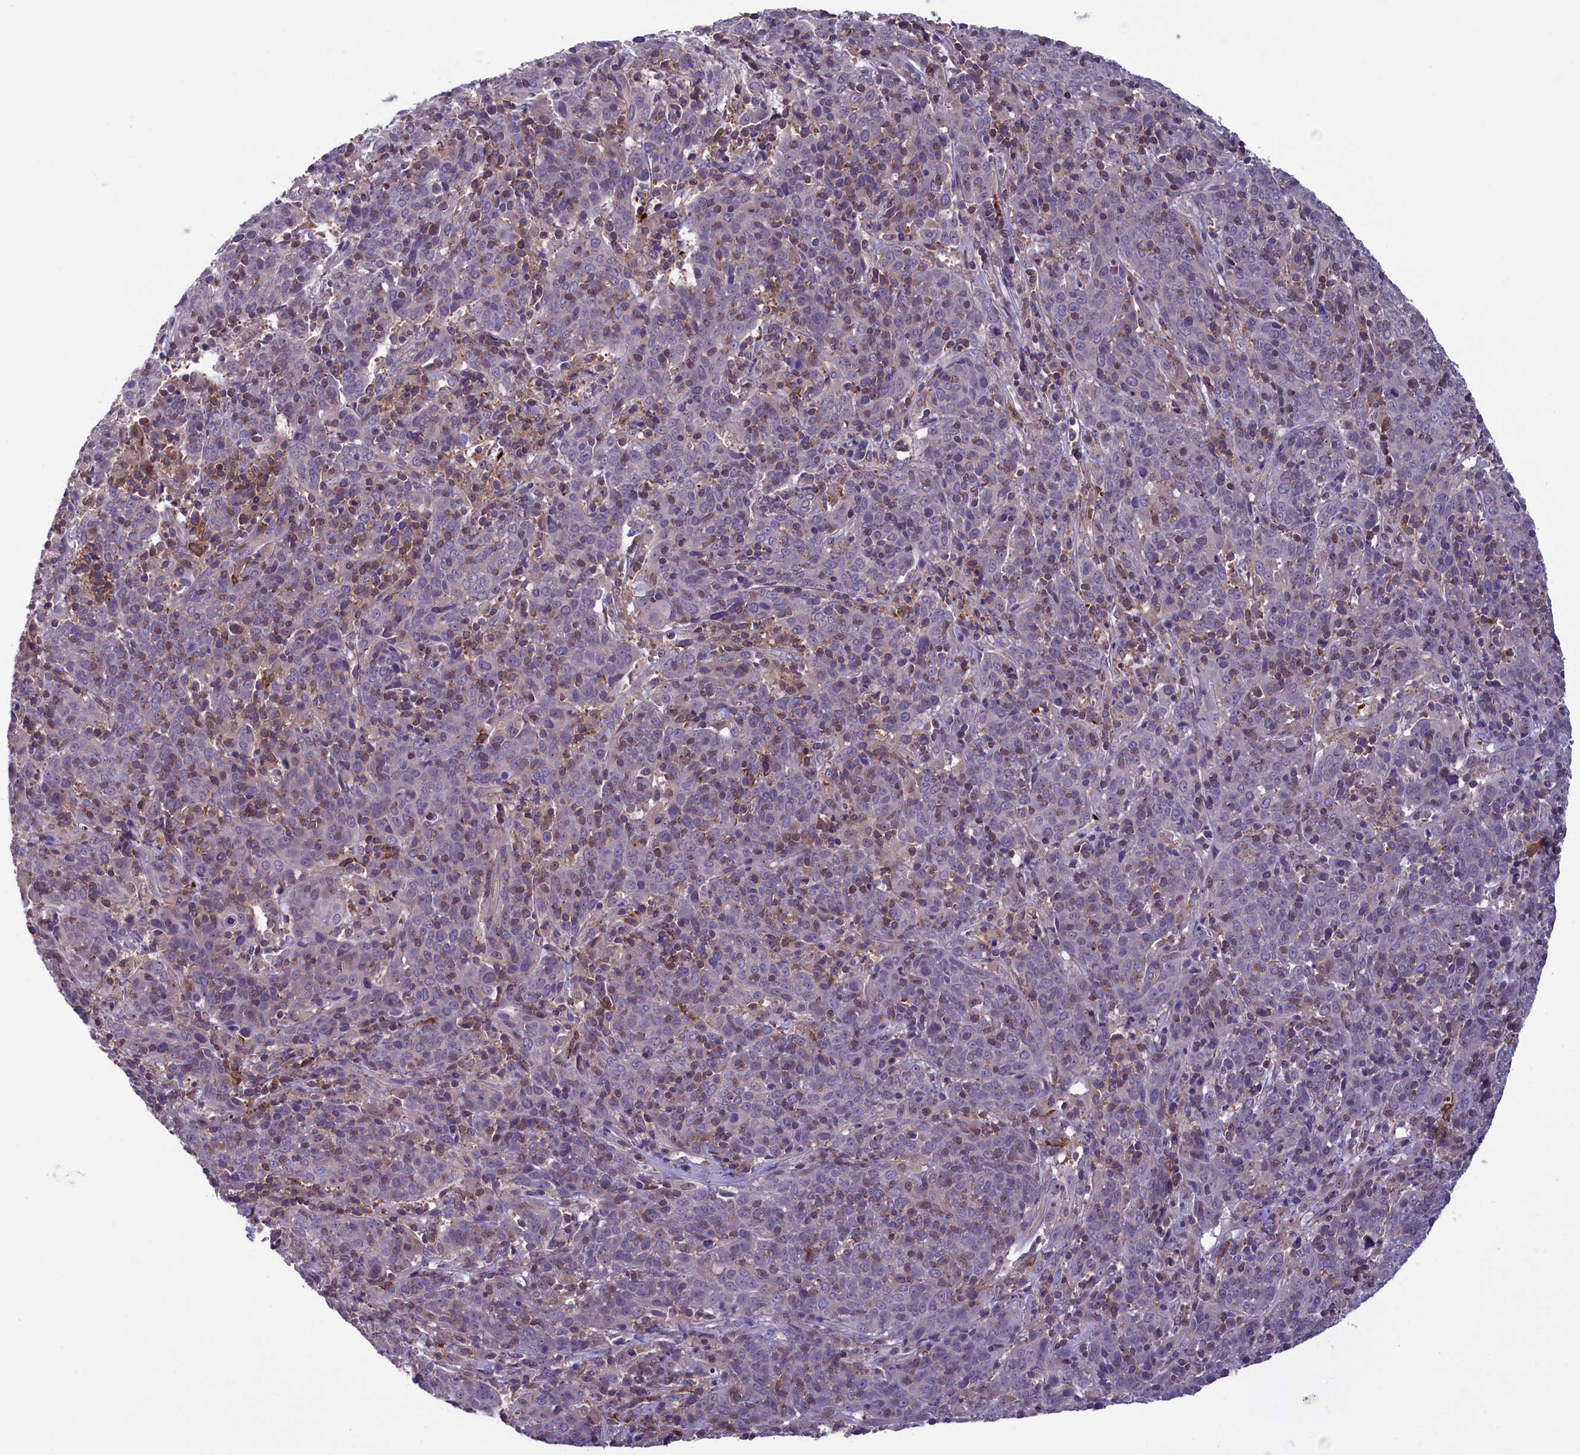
{"staining": {"intensity": "negative", "quantity": "none", "location": "none"}, "tissue": "cervical cancer", "cell_type": "Tumor cells", "image_type": "cancer", "snomed": [{"axis": "morphology", "description": "Squamous cell carcinoma, NOS"}, {"axis": "topography", "description": "Cervix"}], "caption": "Cervical cancer was stained to show a protein in brown. There is no significant staining in tumor cells.", "gene": "HEATR3", "patient": {"sex": "female", "age": 67}}